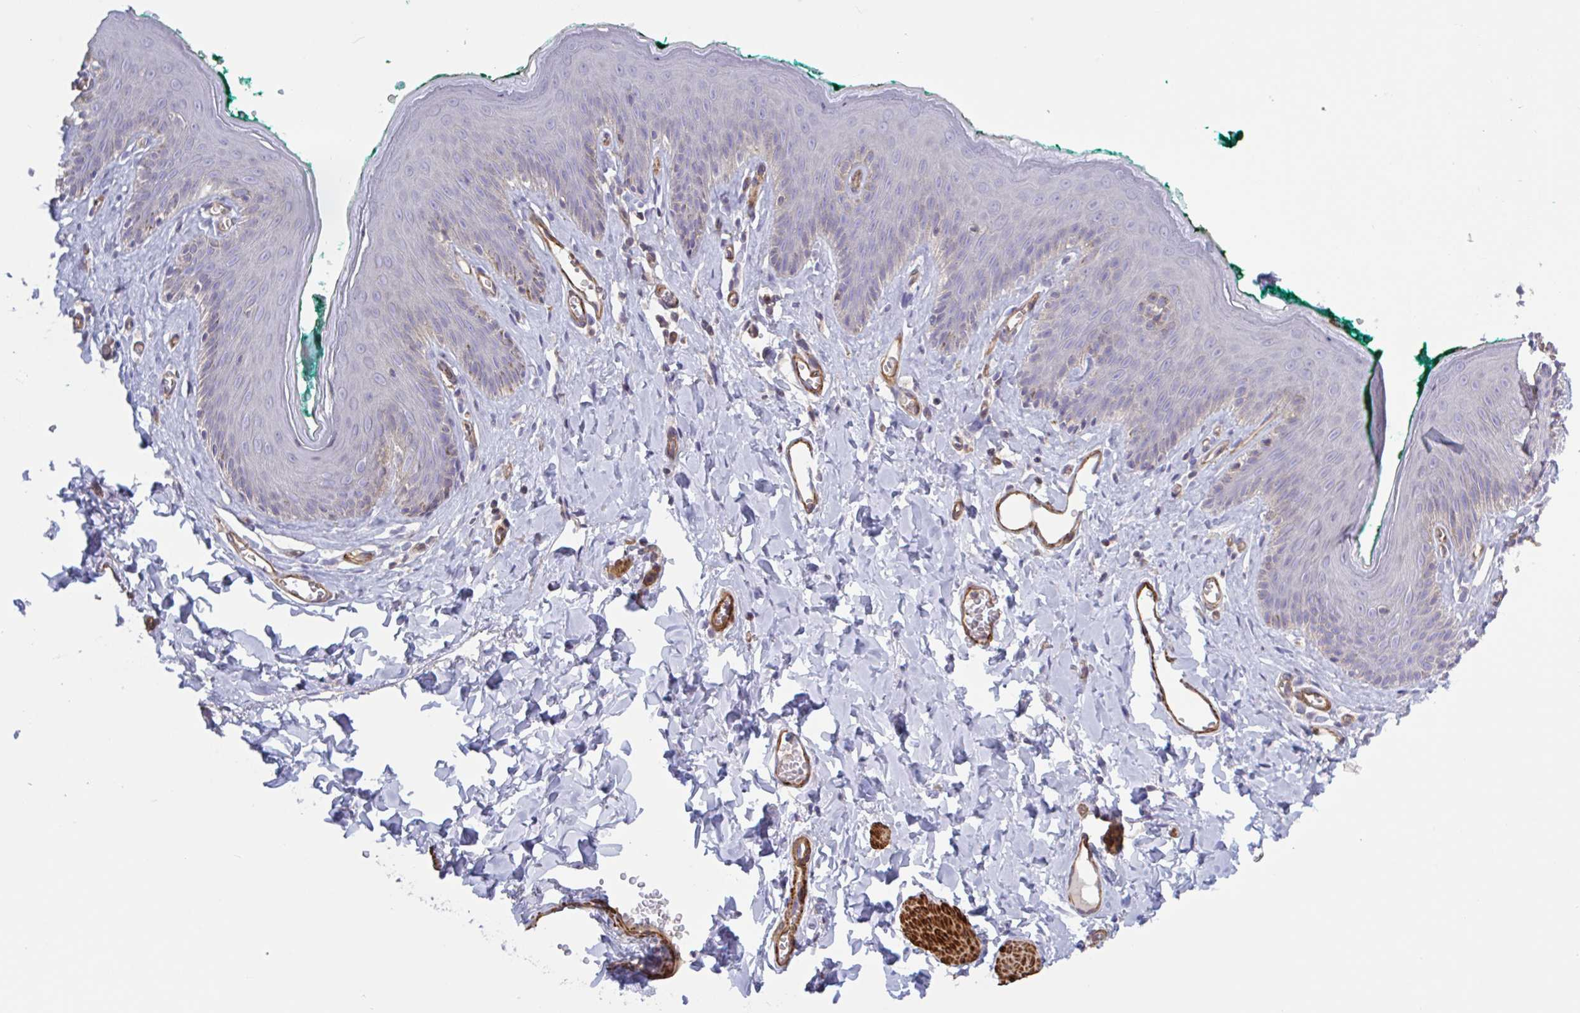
{"staining": {"intensity": "negative", "quantity": "none", "location": "none"}, "tissue": "skin", "cell_type": "Epidermal cells", "image_type": "normal", "snomed": [{"axis": "morphology", "description": "Normal tissue, NOS"}, {"axis": "topography", "description": "Vulva"}, {"axis": "topography", "description": "Peripheral nerve tissue"}], "caption": "Skin was stained to show a protein in brown. There is no significant positivity in epidermal cells. (DAB (3,3'-diaminobenzidine) IHC visualized using brightfield microscopy, high magnification).", "gene": "SHISA7", "patient": {"sex": "female", "age": 66}}